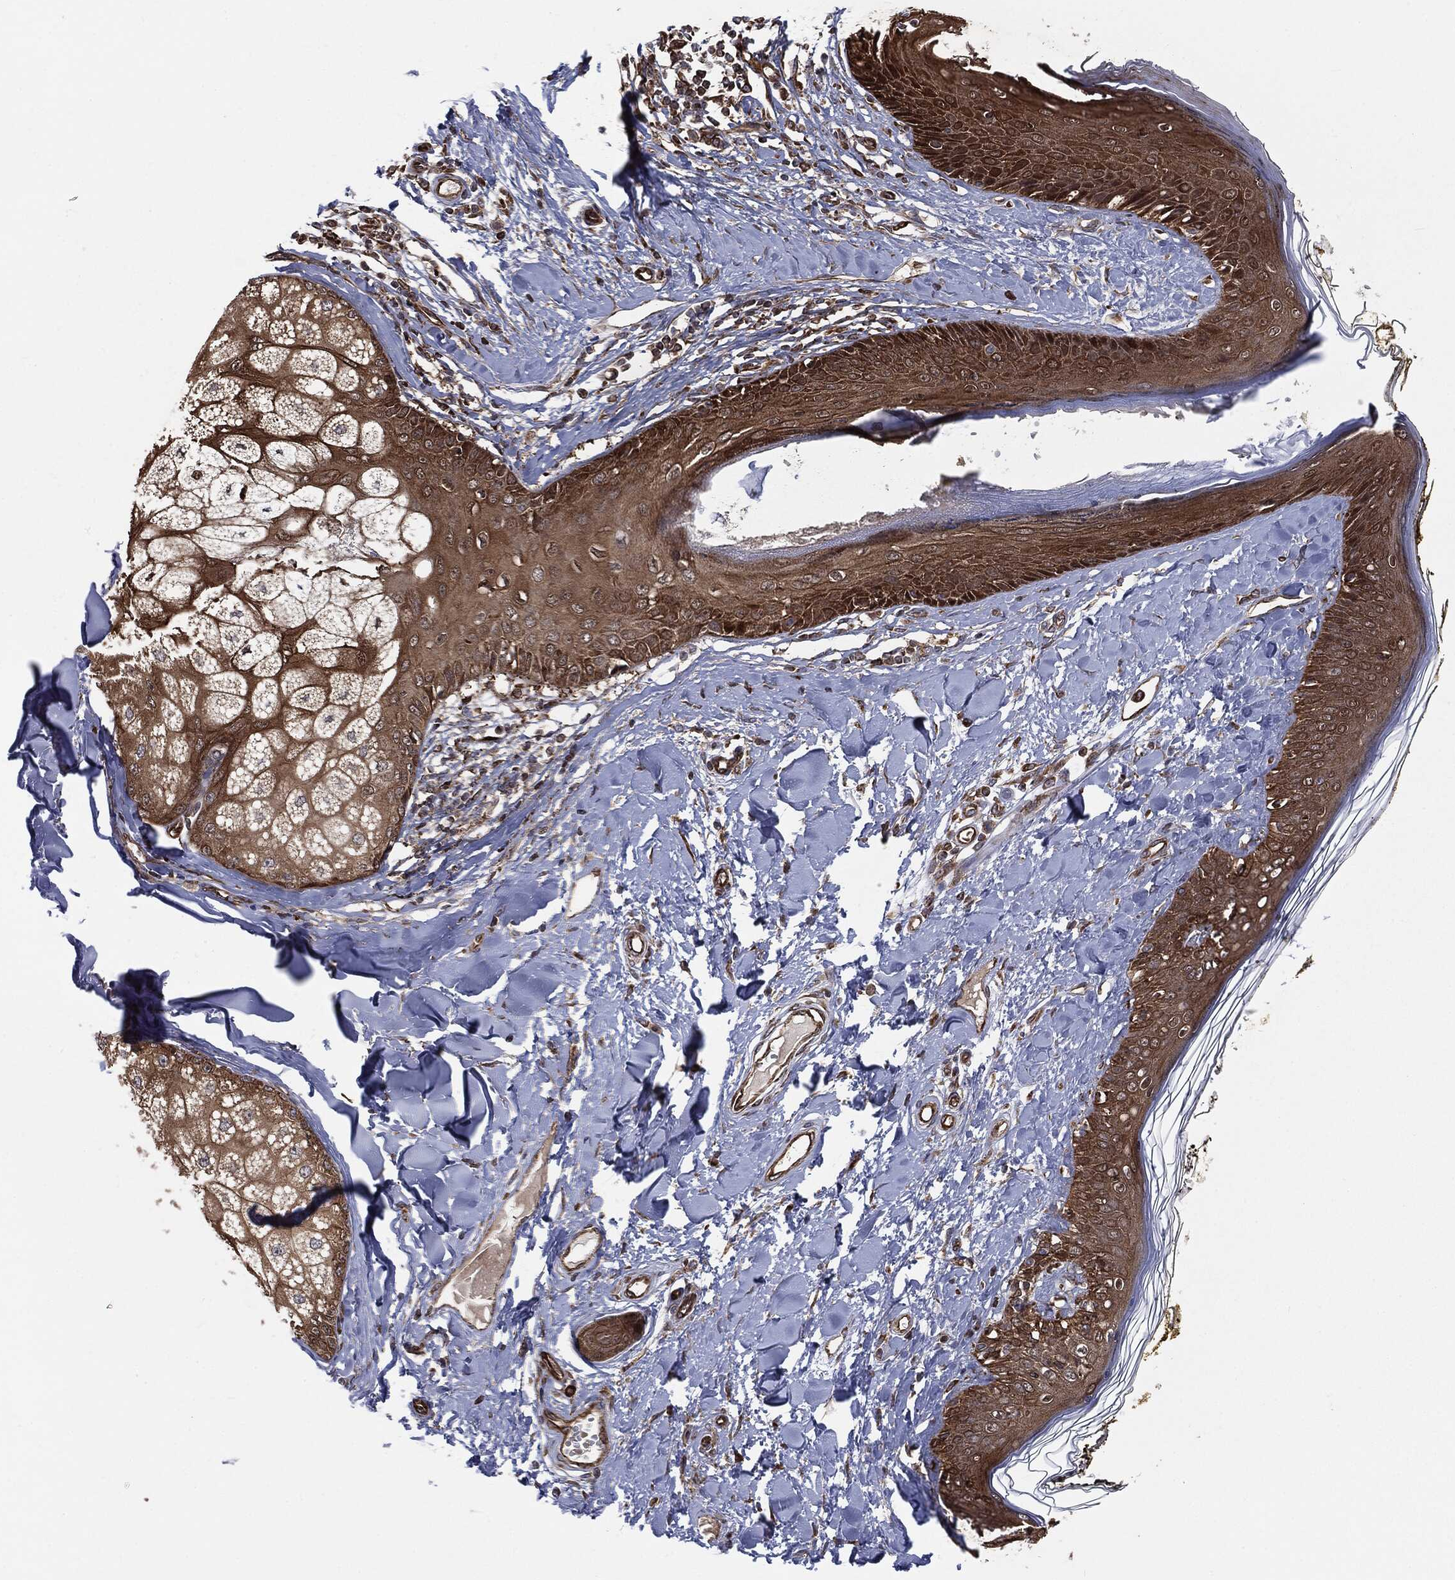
{"staining": {"intensity": "strong", "quantity": "<25%", "location": "cytoplasmic/membranous"}, "tissue": "skin", "cell_type": "Fibroblasts", "image_type": "normal", "snomed": [{"axis": "morphology", "description": "Normal tissue, NOS"}, {"axis": "topography", "description": "Skin"}], "caption": "Strong cytoplasmic/membranous protein staining is present in approximately <25% of fibroblasts in skin. The staining is performed using DAB brown chromogen to label protein expression. The nuclei are counter-stained blue using hematoxylin.", "gene": "CYLD", "patient": {"sex": "male", "age": 76}}